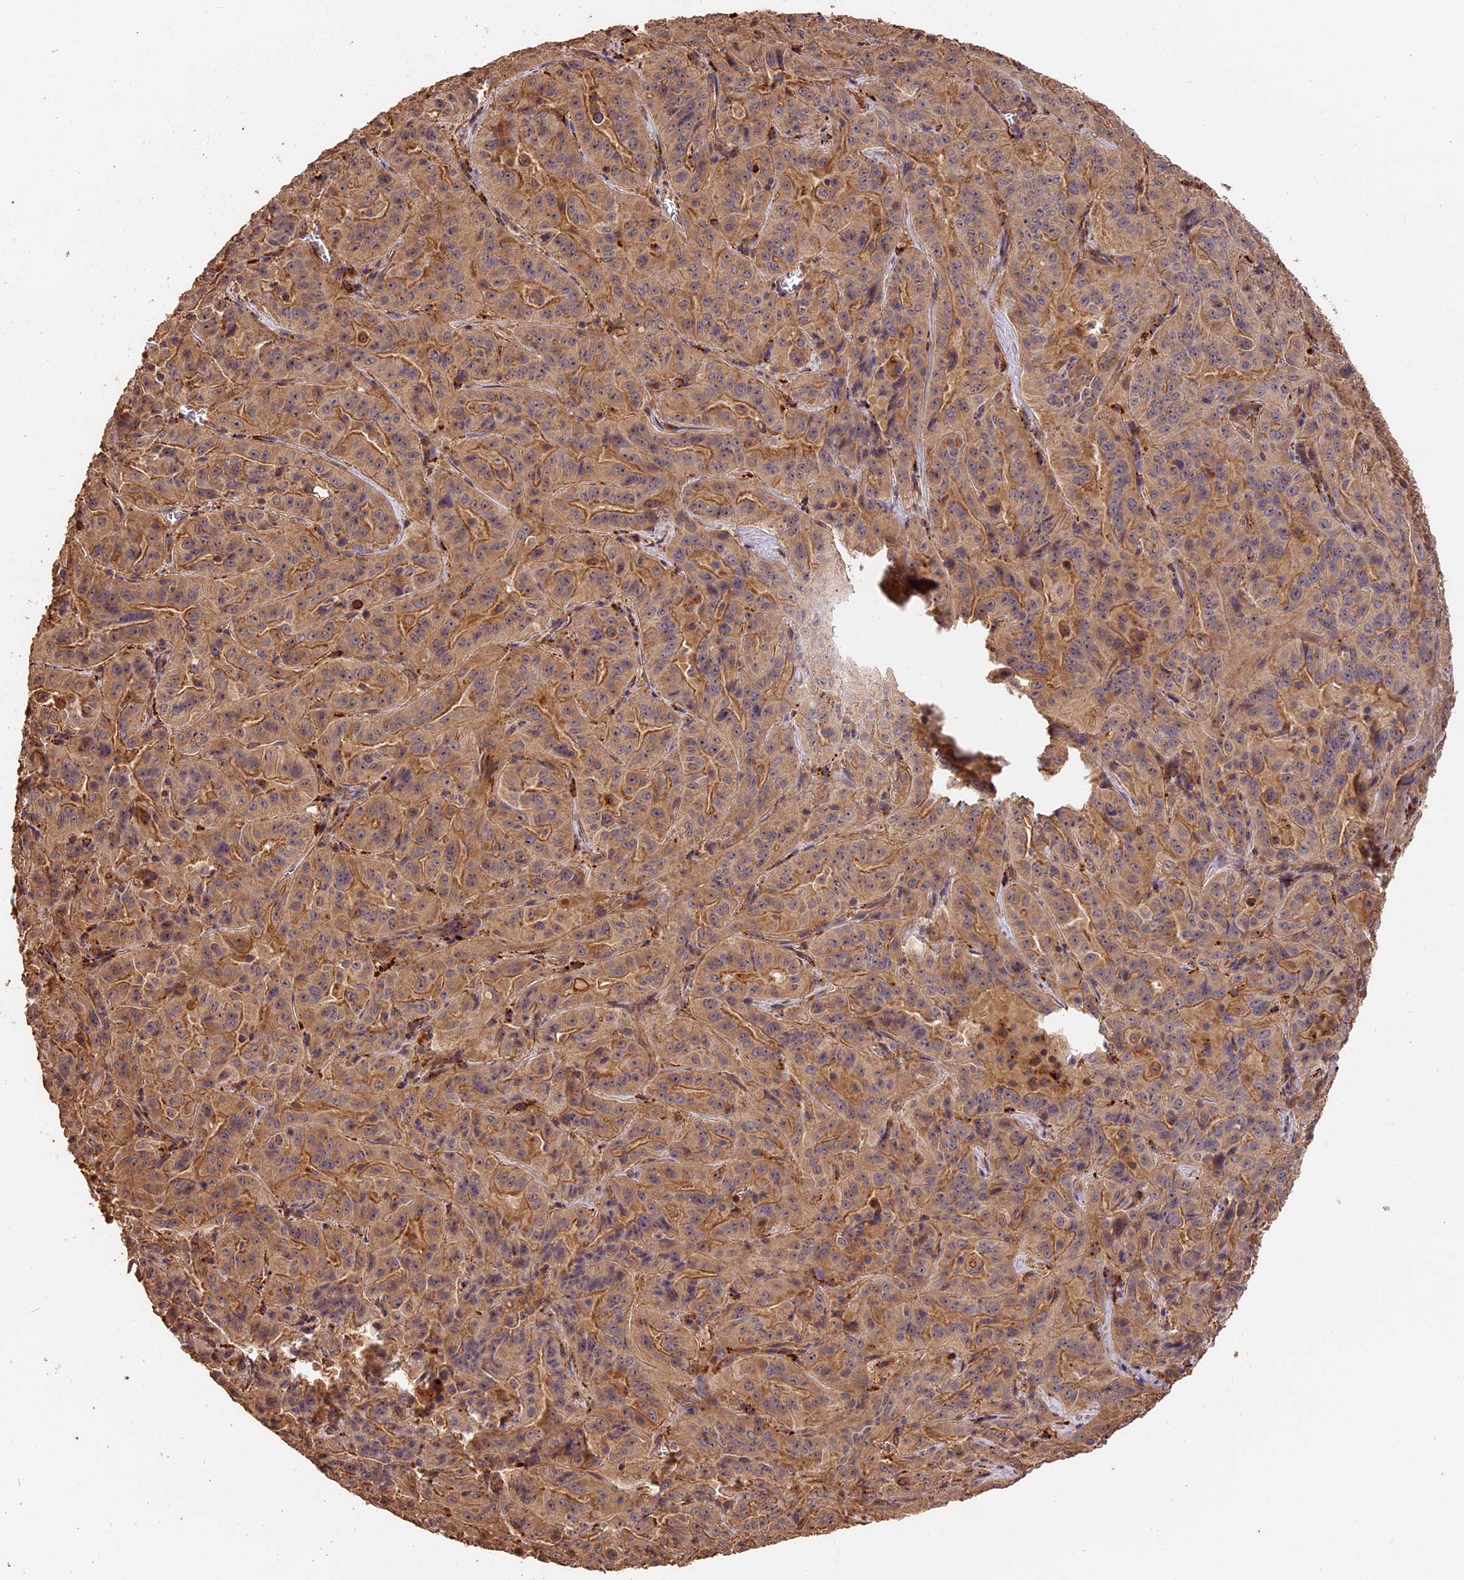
{"staining": {"intensity": "moderate", "quantity": ">75%", "location": "cytoplasmic/membranous"}, "tissue": "pancreatic cancer", "cell_type": "Tumor cells", "image_type": "cancer", "snomed": [{"axis": "morphology", "description": "Adenocarcinoma, NOS"}, {"axis": "topography", "description": "Pancreas"}], "caption": "Protein expression analysis of human pancreatic cancer (adenocarcinoma) reveals moderate cytoplasmic/membranous staining in approximately >75% of tumor cells. (IHC, brightfield microscopy, high magnification).", "gene": "MMP15", "patient": {"sex": "male", "age": 63}}